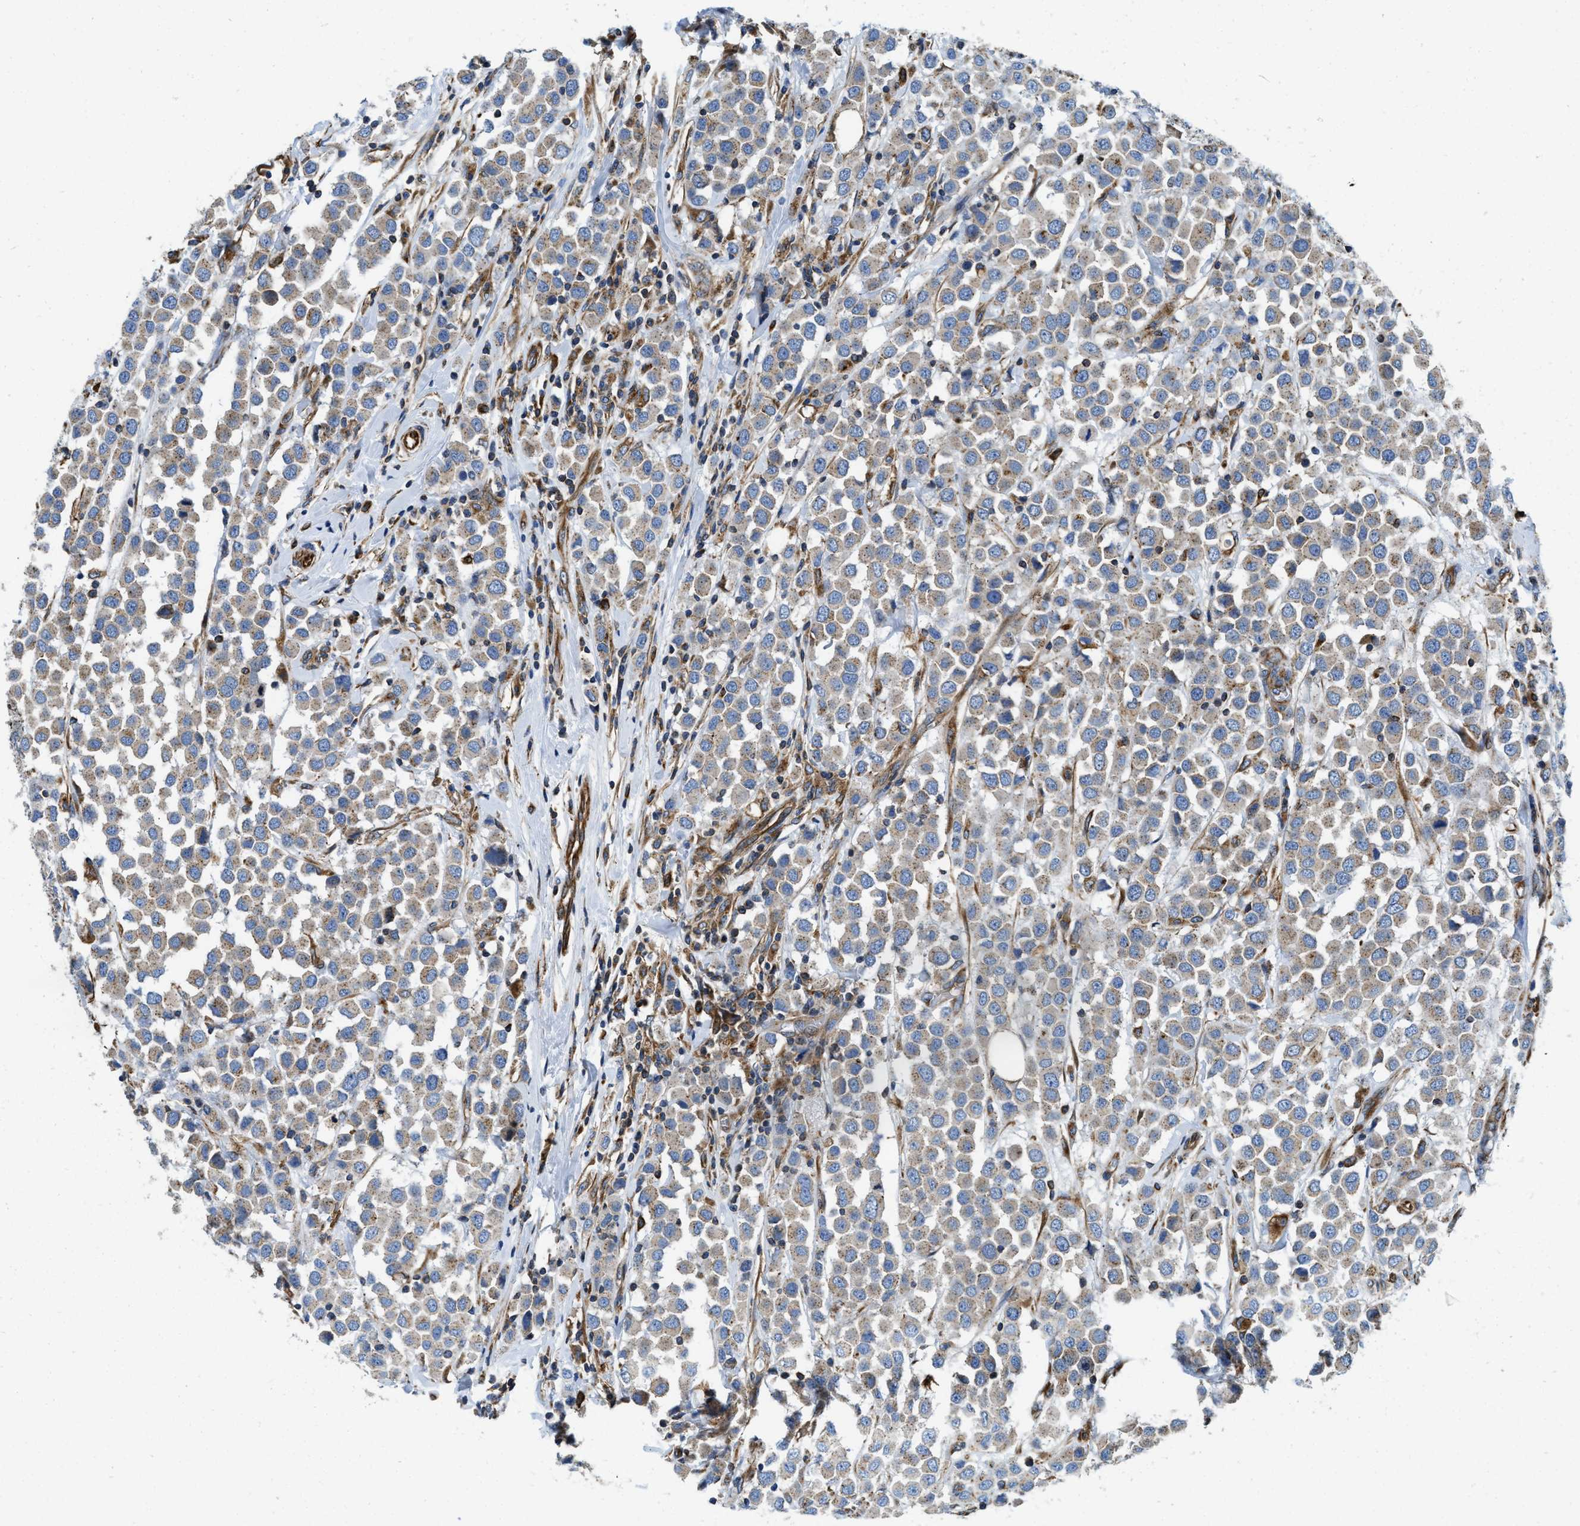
{"staining": {"intensity": "weak", "quantity": "25%-75%", "location": "cytoplasmic/membranous"}, "tissue": "breast cancer", "cell_type": "Tumor cells", "image_type": "cancer", "snomed": [{"axis": "morphology", "description": "Duct carcinoma"}, {"axis": "topography", "description": "Breast"}], "caption": "A high-resolution histopathology image shows immunohistochemistry staining of infiltrating ductal carcinoma (breast), which shows weak cytoplasmic/membranous staining in approximately 25%-75% of tumor cells.", "gene": "HSD17B12", "patient": {"sex": "female", "age": 61}}